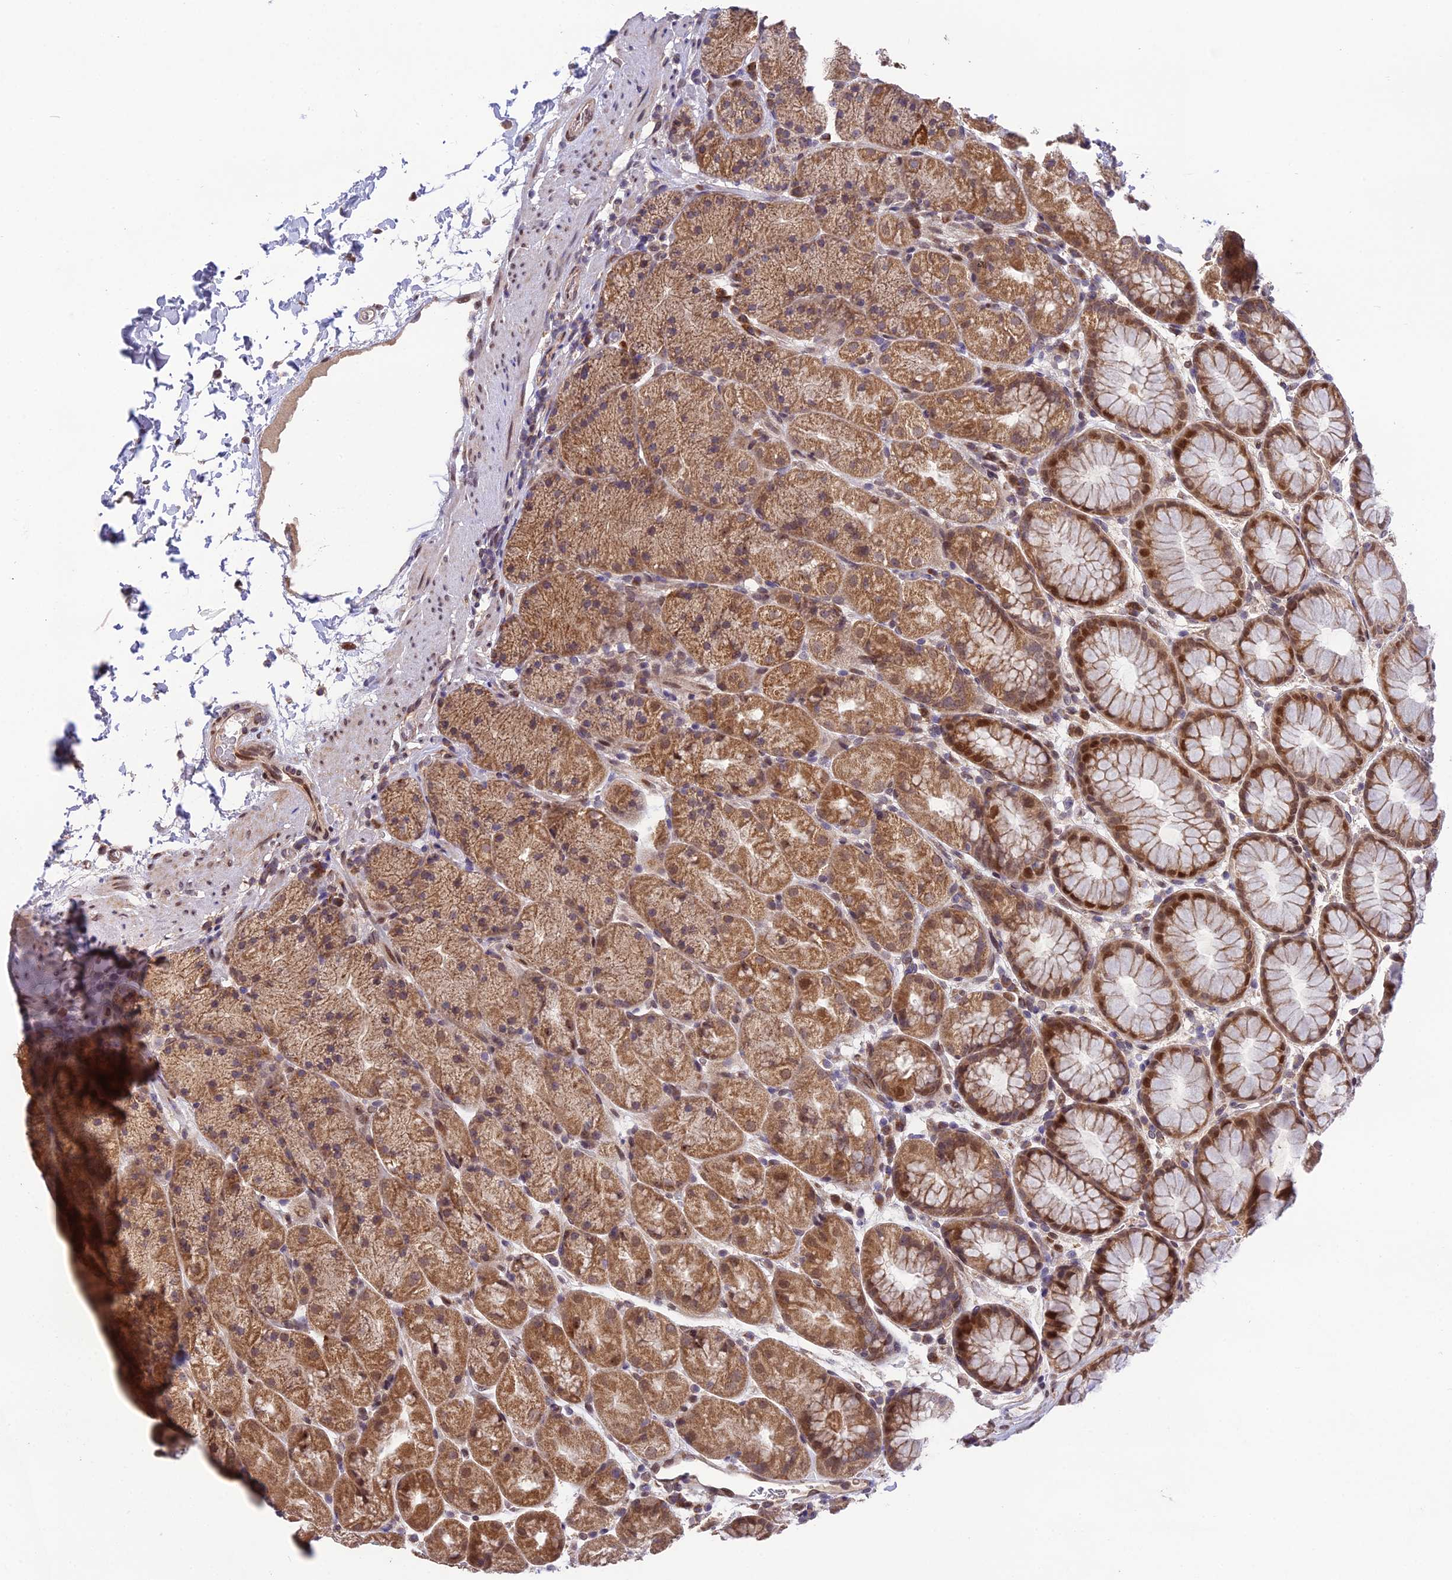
{"staining": {"intensity": "moderate", "quantity": ">75%", "location": "cytoplasmic/membranous,nuclear"}, "tissue": "stomach", "cell_type": "Glandular cells", "image_type": "normal", "snomed": [{"axis": "morphology", "description": "Normal tissue, NOS"}, {"axis": "topography", "description": "Stomach, upper"}, {"axis": "topography", "description": "Stomach, lower"}], "caption": "The photomicrograph exhibits immunohistochemical staining of unremarkable stomach. There is moderate cytoplasmic/membranous,nuclear staining is seen in about >75% of glandular cells.", "gene": "CYP2R1", "patient": {"sex": "male", "age": 67}}